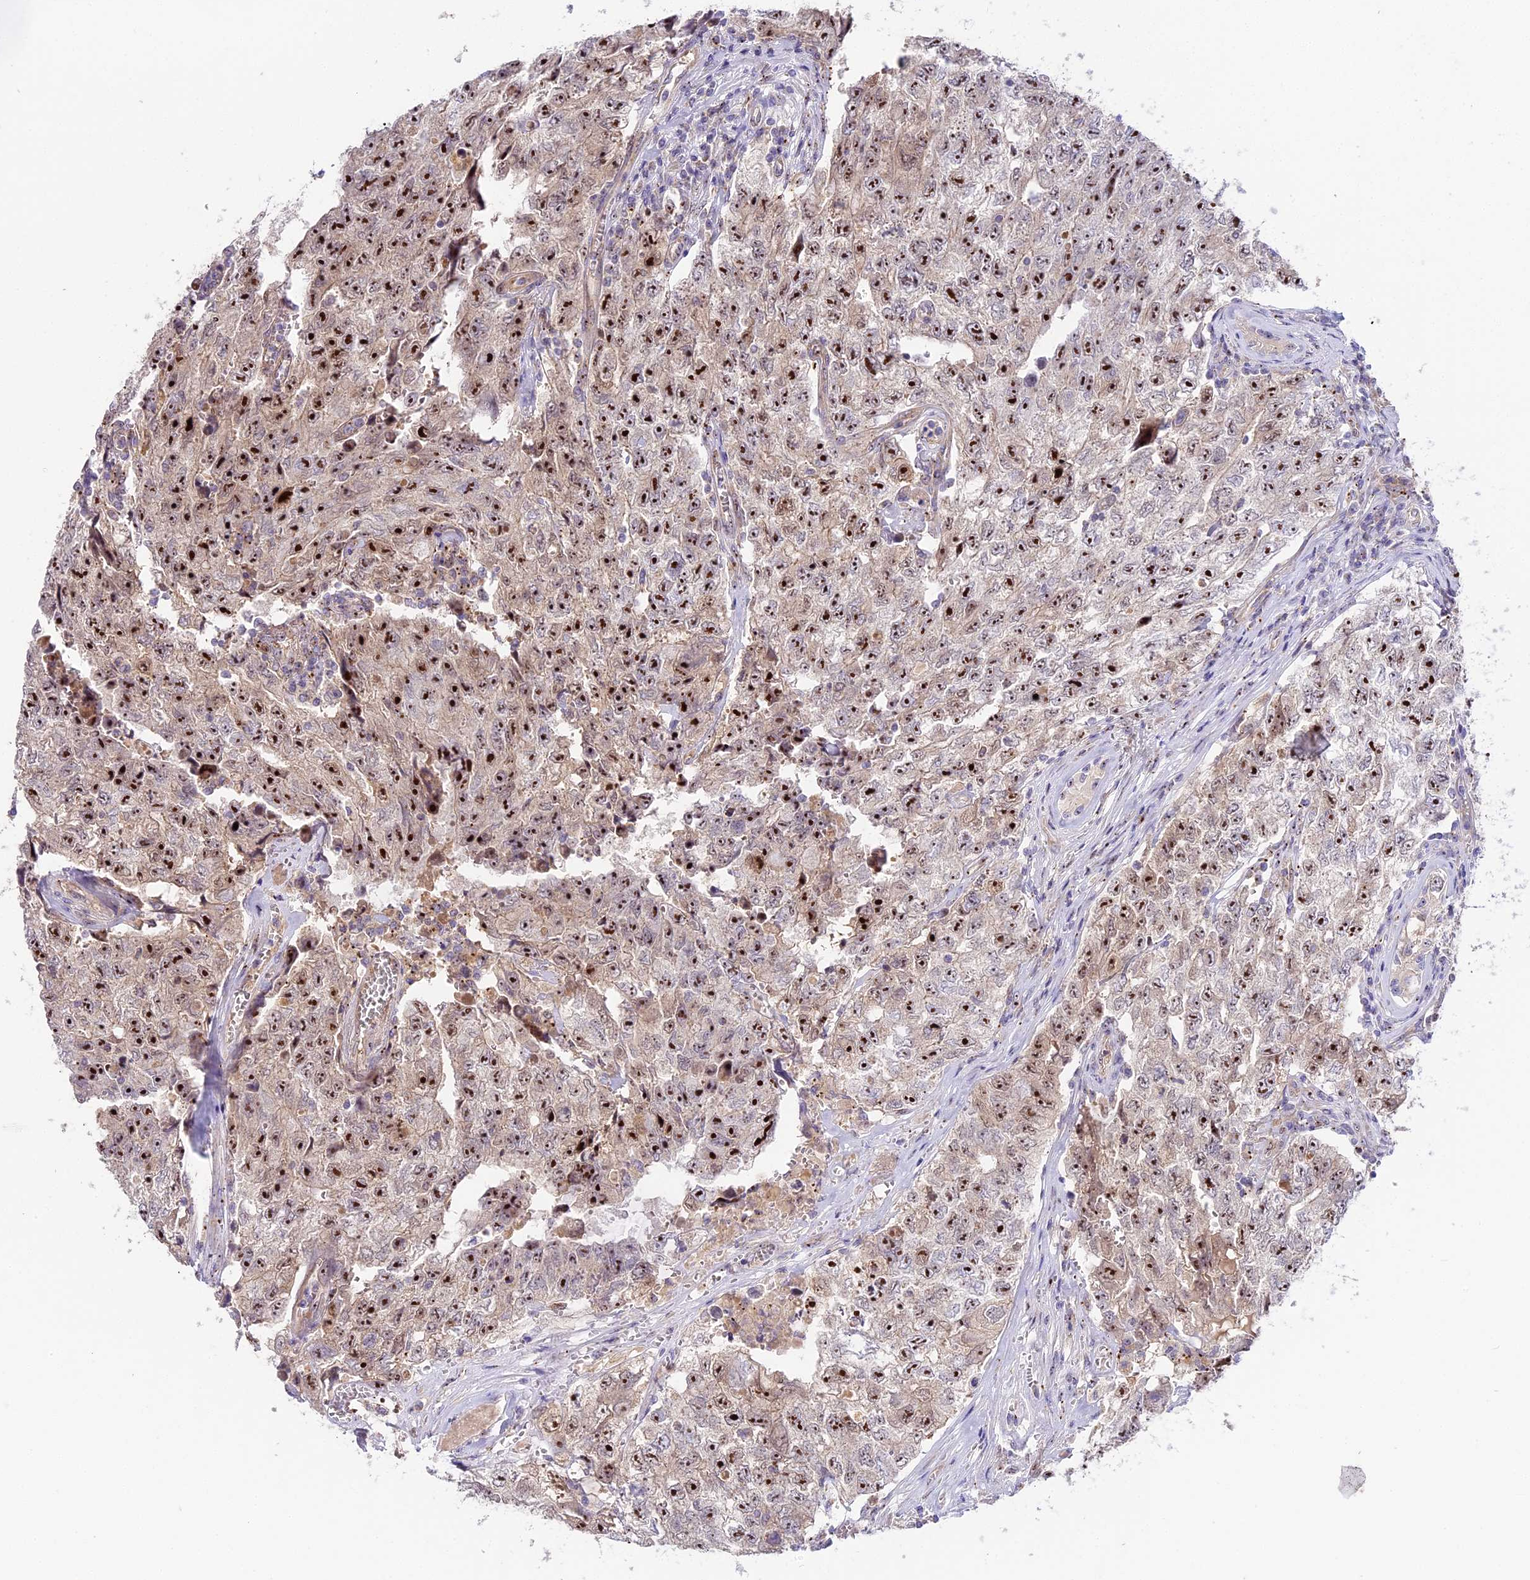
{"staining": {"intensity": "strong", "quantity": ">75%", "location": "nuclear"}, "tissue": "testis cancer", "cell_type": "Tumor cells", "image_type": "cancer", "snomed": [{"axis": "morphology", "description": "Carcinoma, Embryonal, NOS"}, {"axis": "topography", "description": "Testis"}], "caption": "The immunohistochemical stain shows strong nuclear positivity in tumor cells of testis embryonal carcinoma tissue.", "gene": "RAD51", "patient": {"sex": "male", "age": 17}}